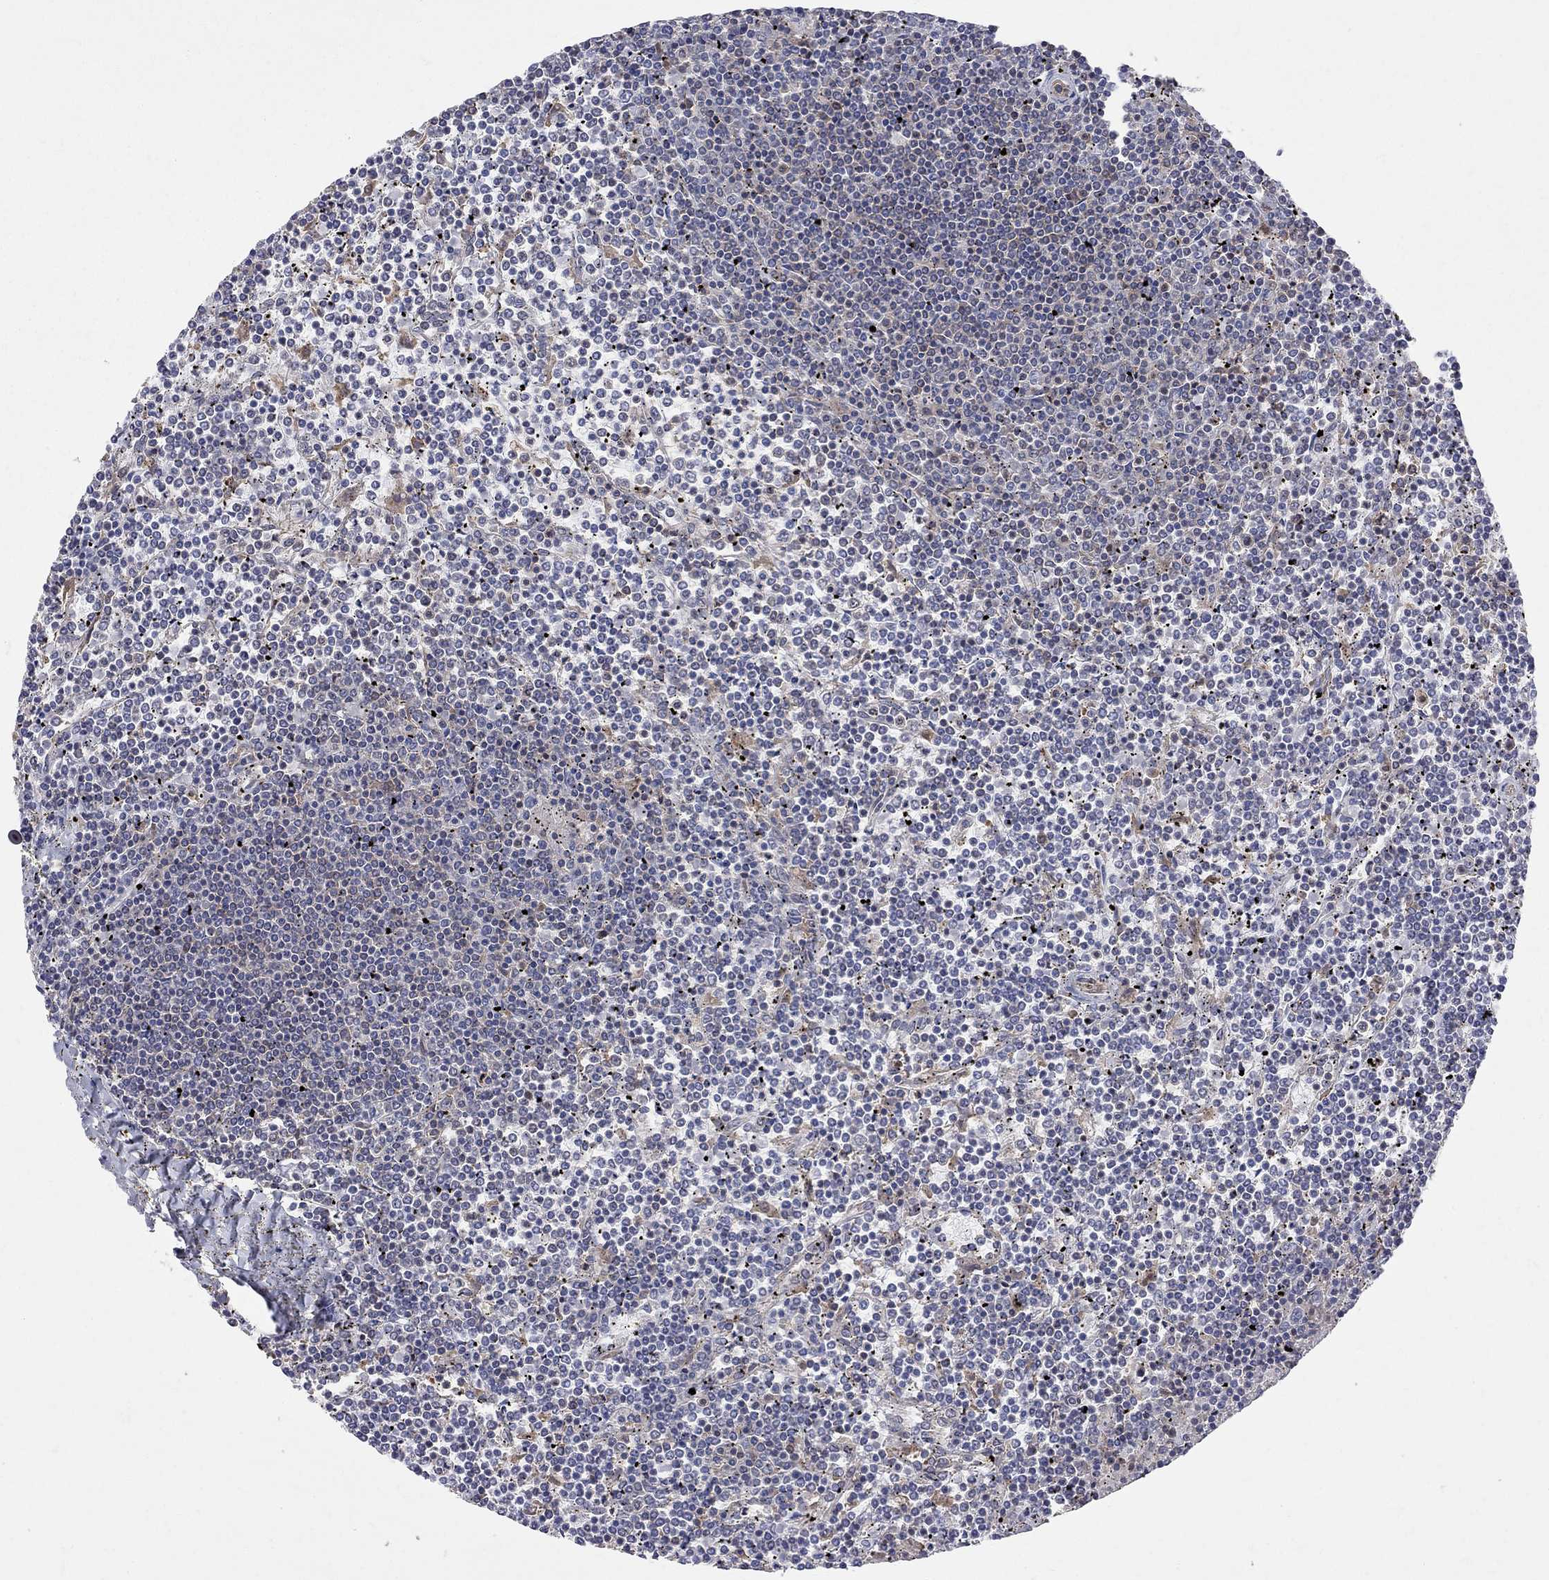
{"staining": {"intensity": "negative", "quantity": "none", "location": "none"}, "tissue": "lymphoma", "cell_type": "Tumor cells", "image_type": "cancer", "snomed": [{"axis": "morphology", "description": "Malignant lymphoma, non-Hodgkin's type, Low grade"}, {"axis": "topography", "description": "Spleen"}], "caption": "High magnification brightfield microscopy of low-grade malignant lymphoma, non-Hodgkin's type stained with DAB (brown) and counterstained with hematoxylin (blue): tumor cells show no significant staining.", "gene": "ABI3", "patient": {"sex": "female", "age": 19}}